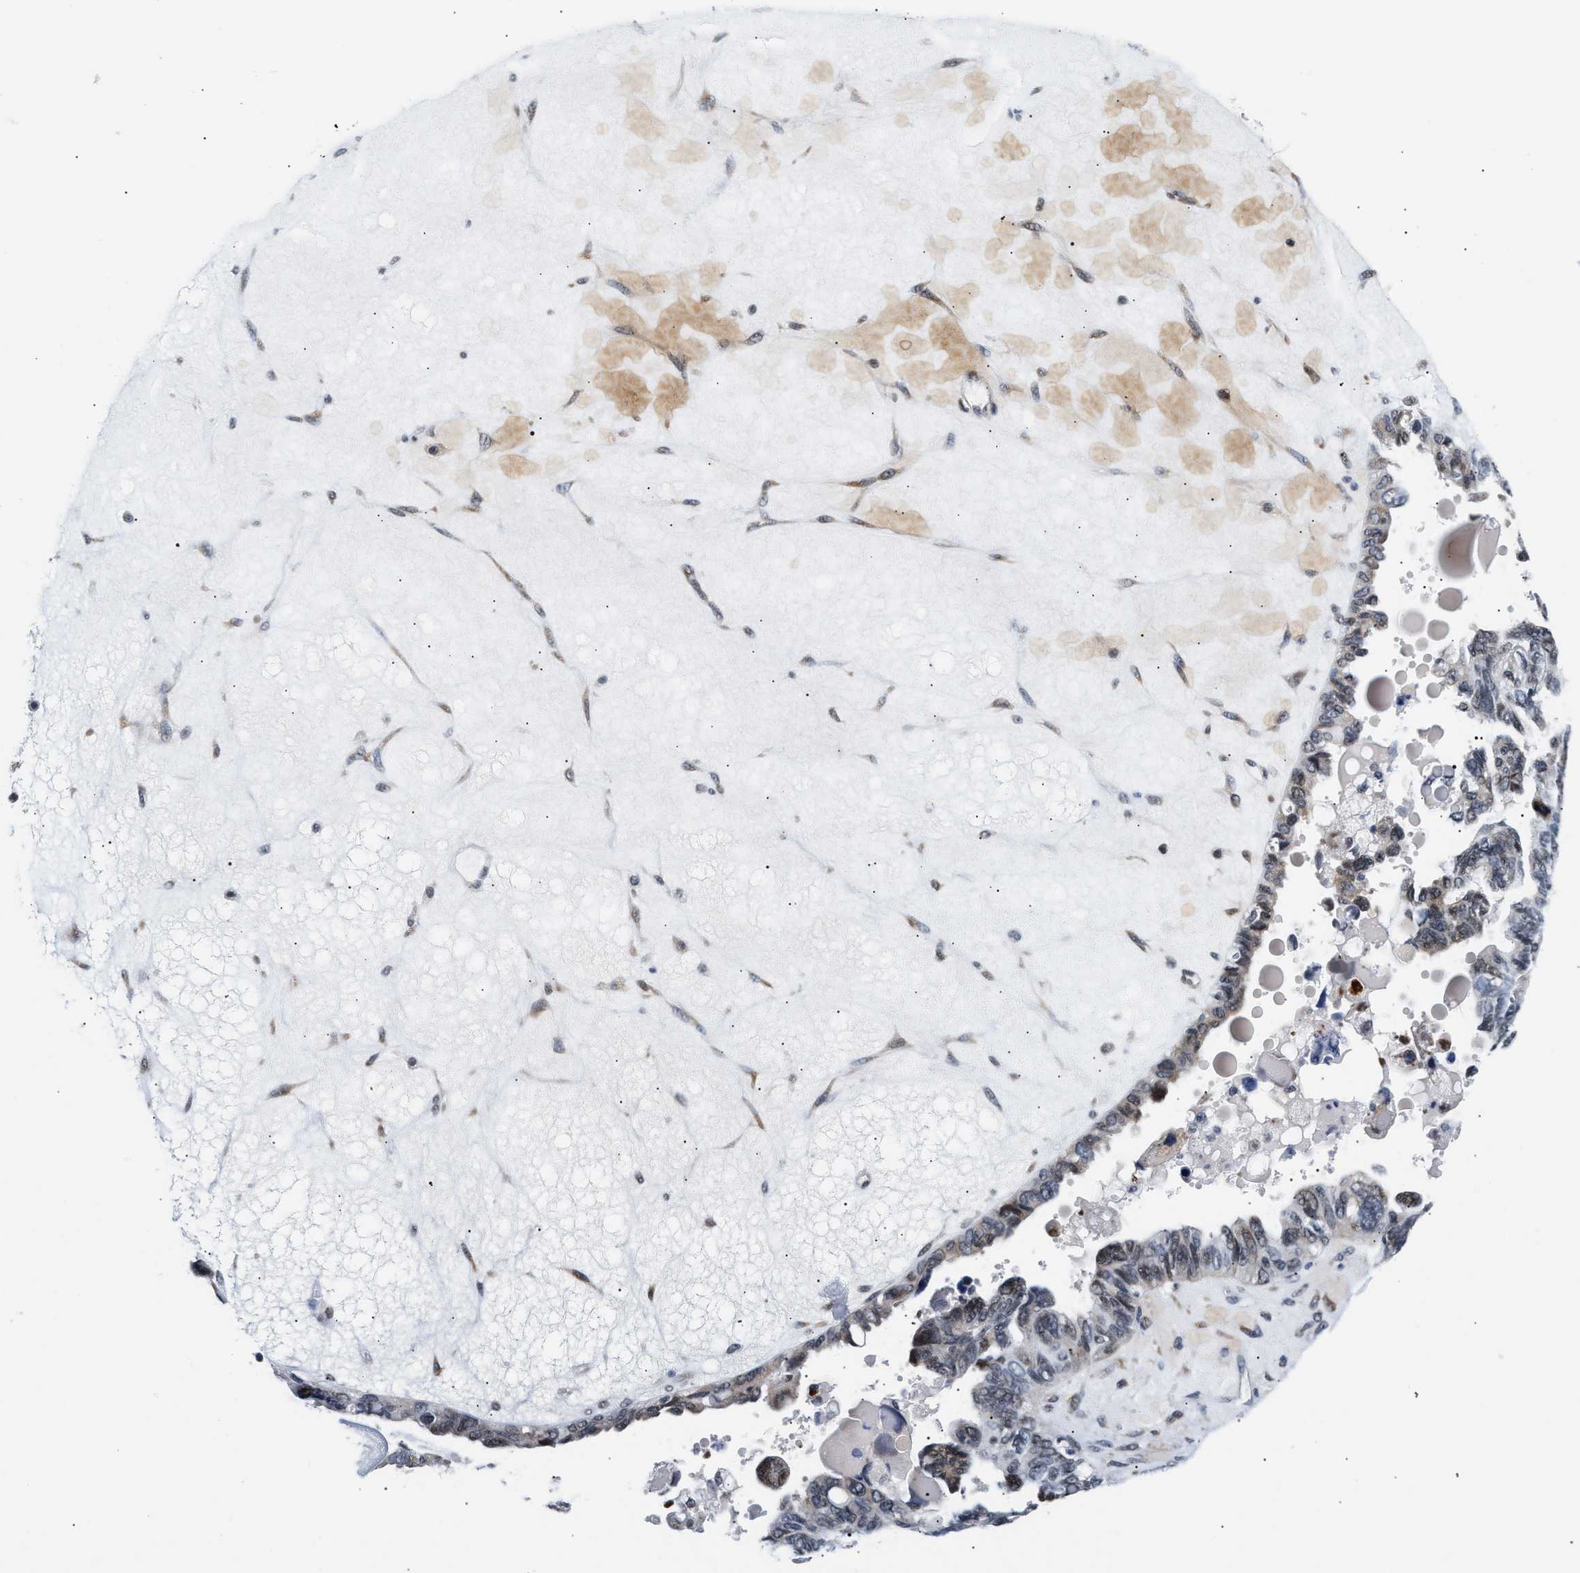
{"staining": {"intensity": "weak", "quantity": "25%-75%", "location": "cytoplasmic/membranous,nuclear"}, "tissue": "ovarian cancer", "cell_type": "Tumor cells", "image_type": "cancer", "snomed": [{"axis": "morphology", "description": "Cystadenocarcinoma, serous, NOS"}, {"axis": "topography", "description": "Ovary"}], "caption": "Human ovarian cancer stained for a protein (brown) exhibits weak cytoplasmic/membranous and nuclear positive positivity in about 25%-75% of tumor cells.", "gene": "THOC1", "patient": {"sex": "female", "age": 79}}